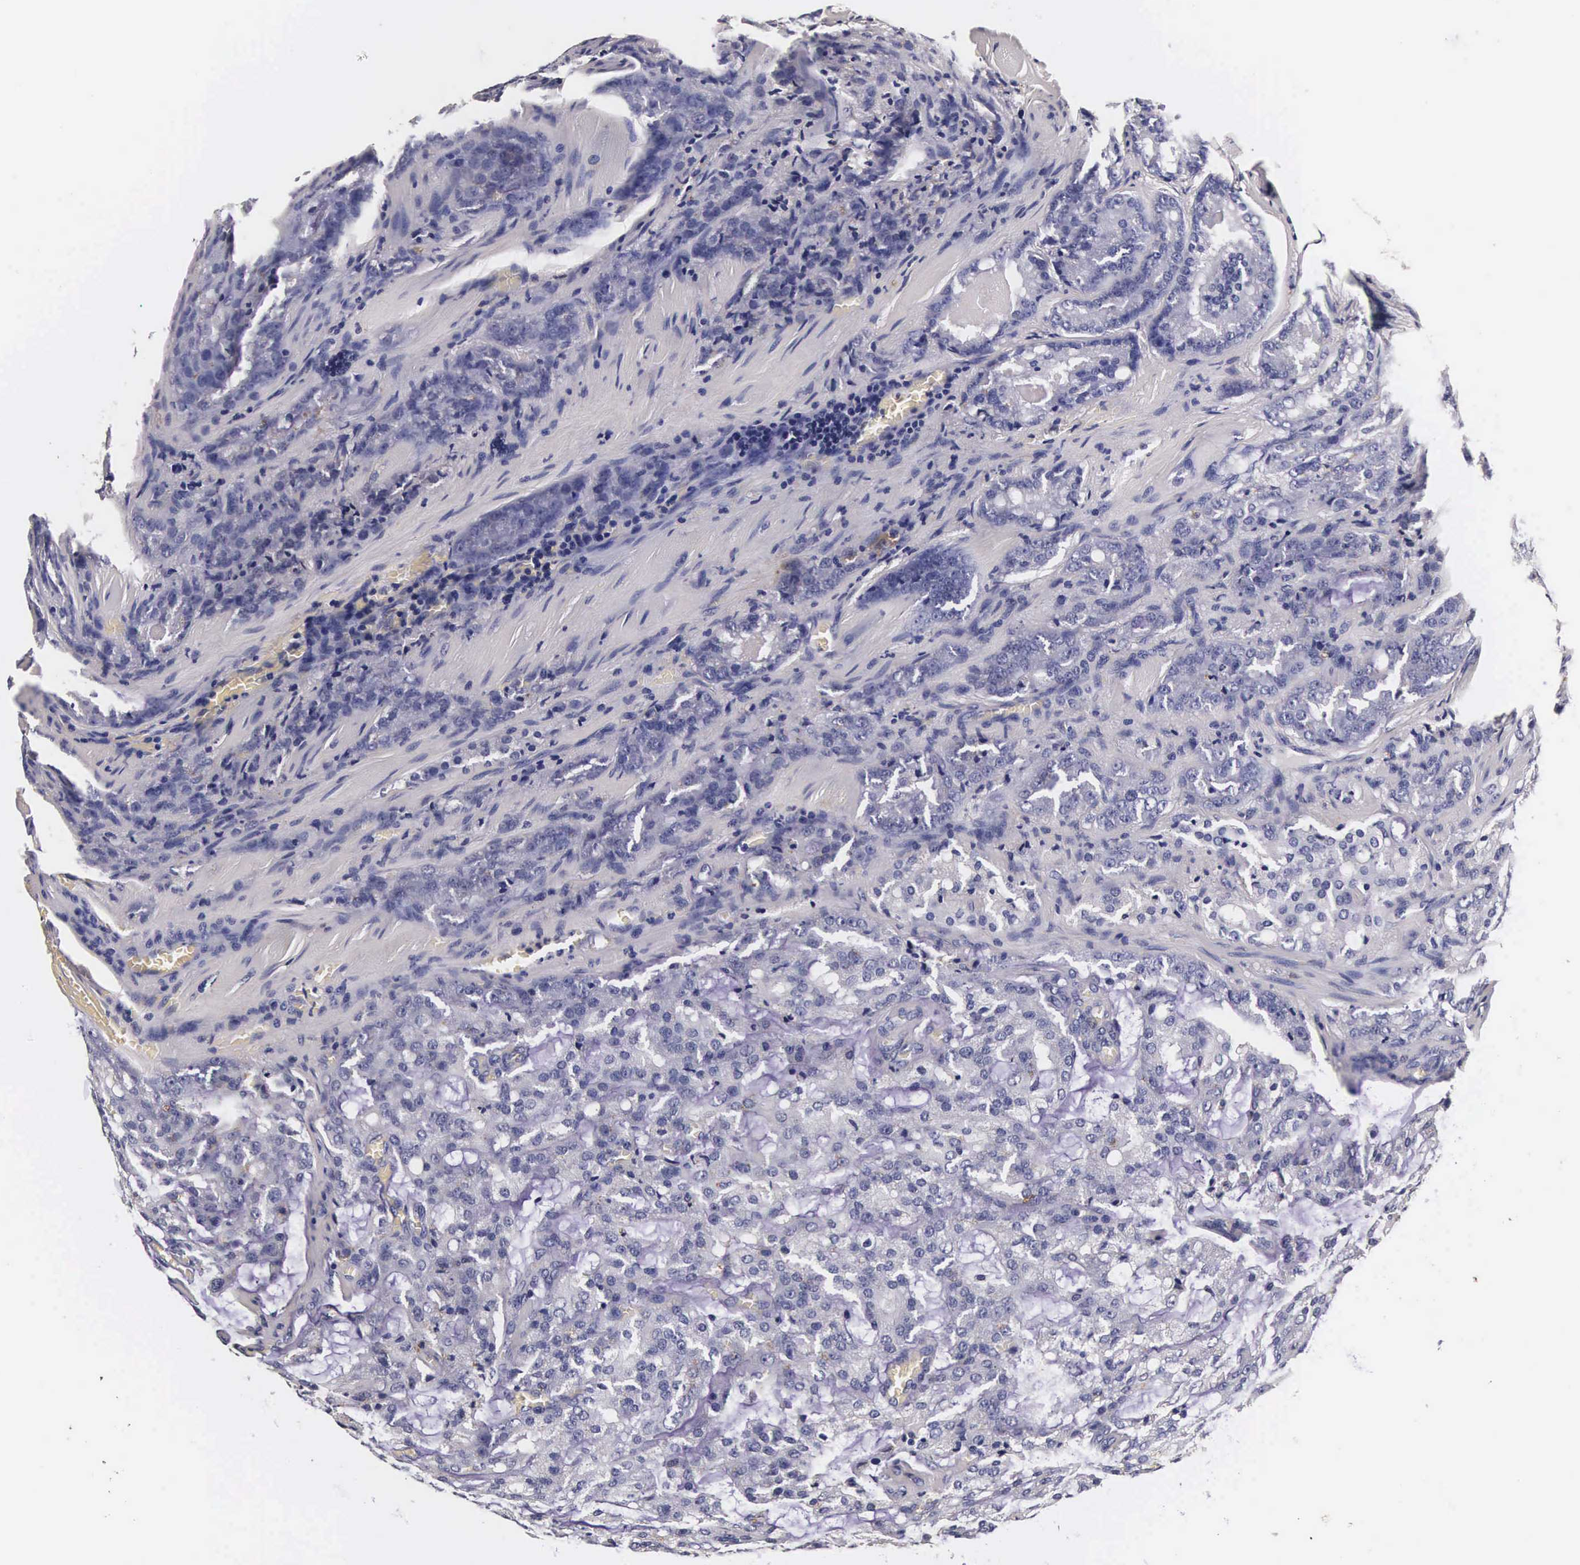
{"staining": {"intensity": "negative", "quantity": "none", "location": "none"}, "tissue": "prostate cancer", "cell_type": "Tumor cells", "image_type": "cancer", "snomed": [{"axis": "morphology", "description": "Adenocarcinoma, Medium grade"}, {"axis": "topography", "description": "Prostate"}], "caption": "High power microscopy image of an immunohistochemistry photomicrograph of prostate medium-grade adenocarcinoma, revealing no significant staining in tumor cells.", "gene": "CTSB", "patient": {"sex": "male", "age": 60}}